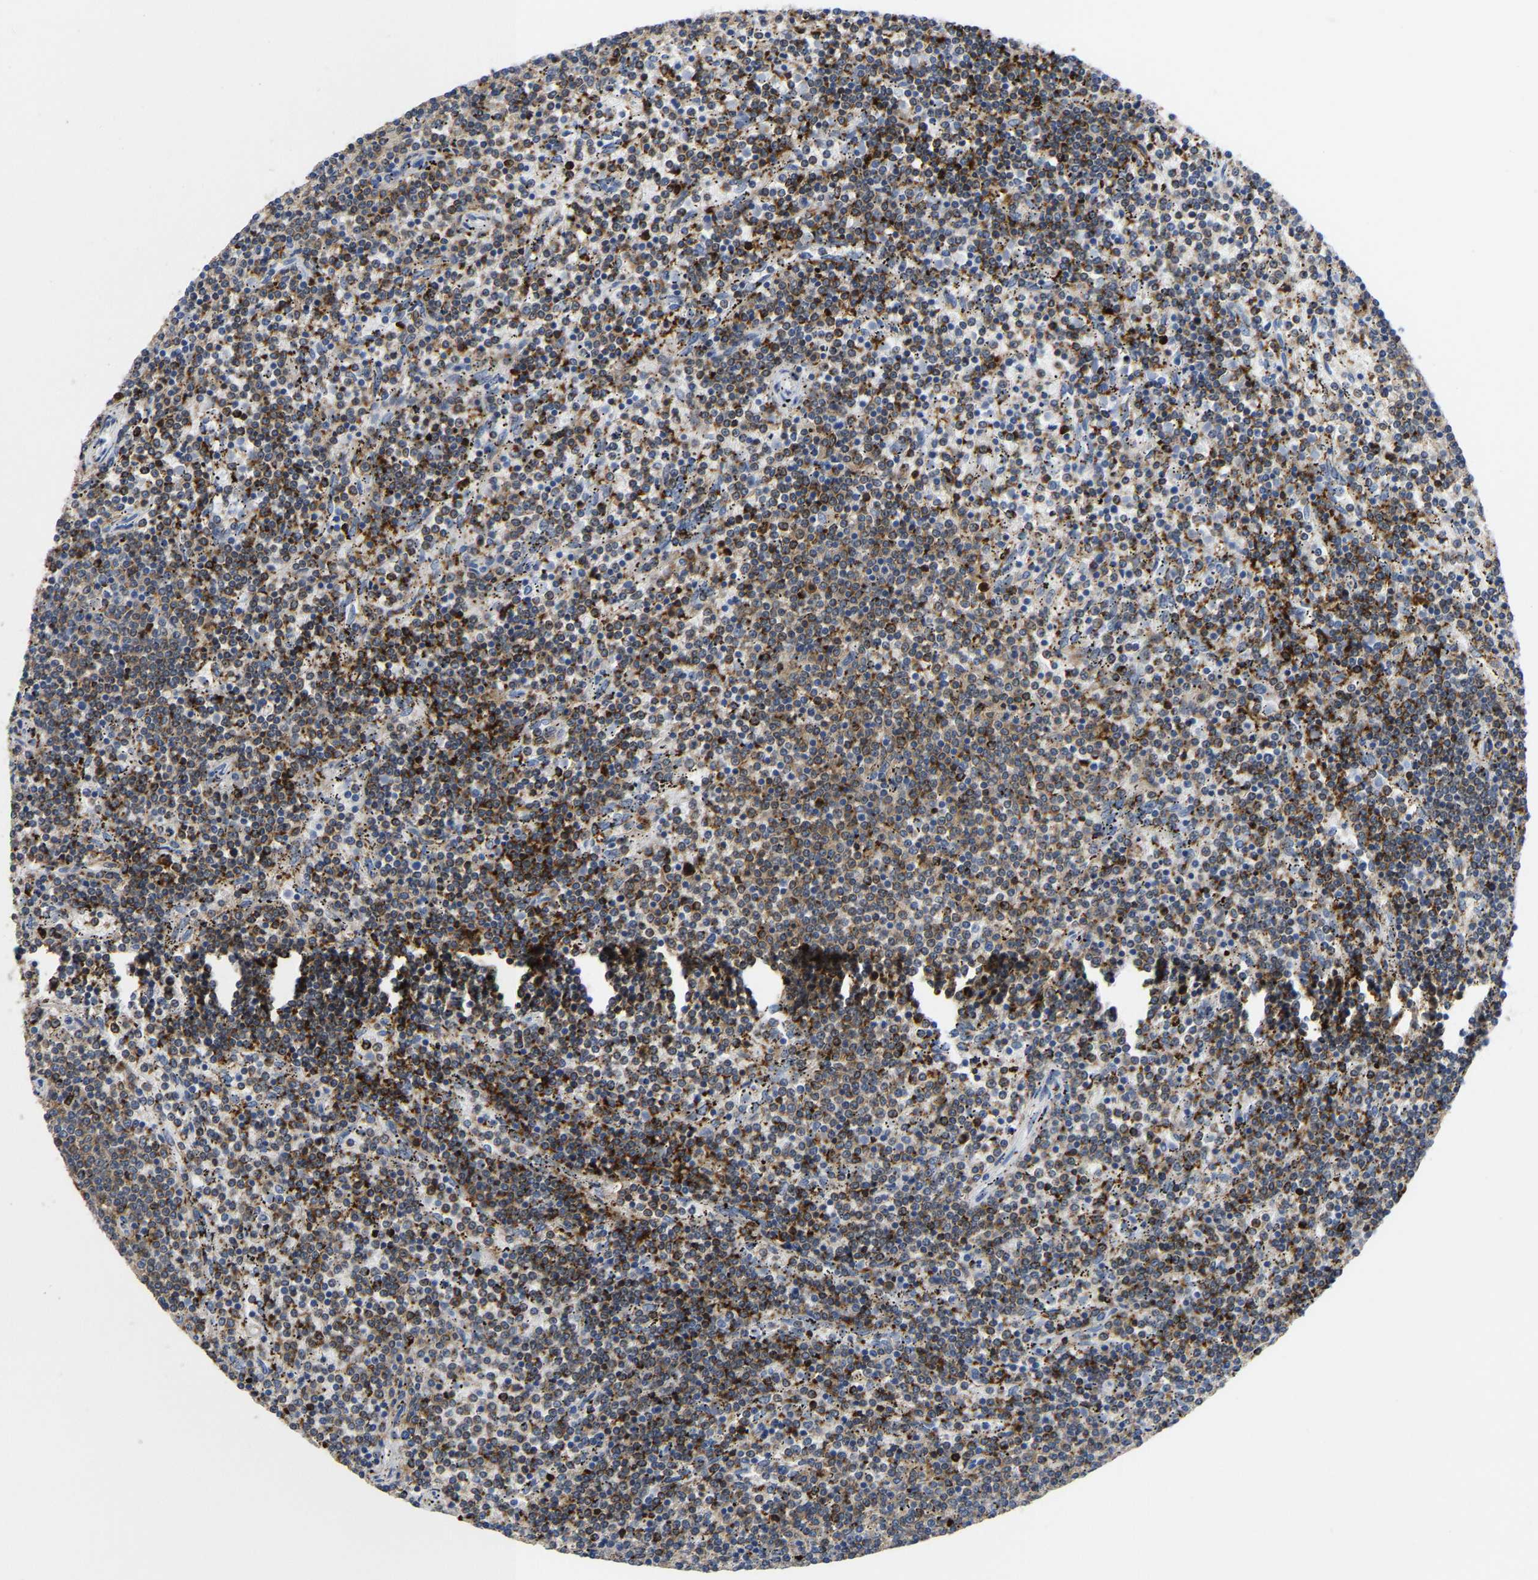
{"staining": {"intensity": "moderate", "quantity": ">75%", "location": "cytoplasmic/membranous"}, "tissue": "lymphoma", "cell_type": "Tumor cells", "image_type": "cancer", "snomed": [{"axis": "morphology", "description": "Malignant lymphoma, non-Hodgkin's type, Low grade"}, {"axis": "topography", "description": "Spleen"}], "caption": "This photomicrograph exhibits immunohistochemistry staining of lymphoma, with medium moderate cytoplasmic/membranous staining in about >75% of tumor cells.", "gene": "FGF18", "patient": {"sex": "female", "age": 50}}